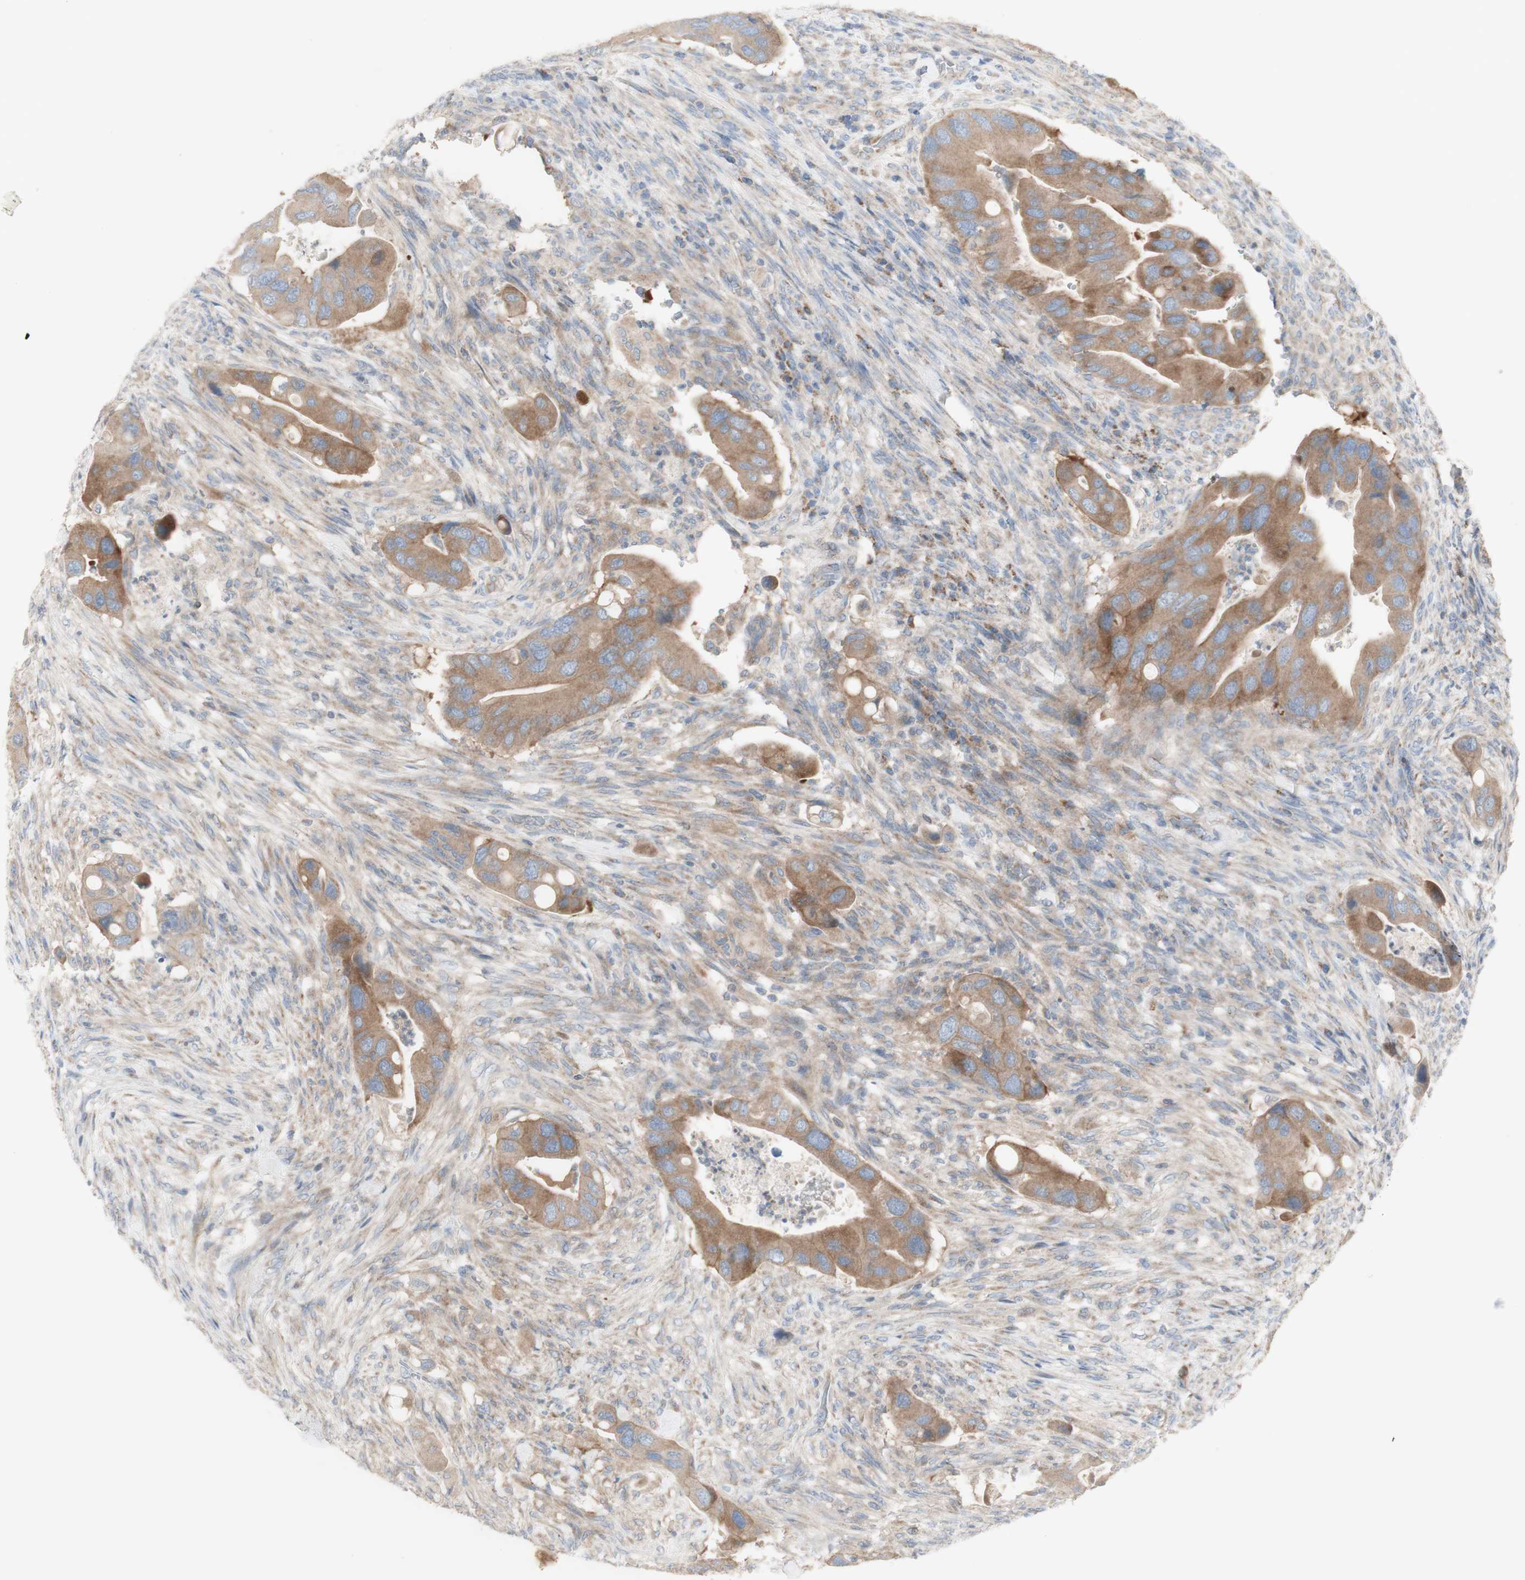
{"staining": {"intensity": "moderate", "quantity": ">75%", "location": "cytoplasmic/membranous"}, "tissue": "colorectal cancer", "cell_type": "Tumor cells", "image_type": "cancer", "snomed": [{"axis": "morphology", "description": "Adenocarcinoma, NOS"}, {"axis": "topography", "description": "Rectum"}], "caption": "DAB (3,3'-diaminobenzidine) immunohistochemical staining of colorectal cancer reveals moderate cytoplasmic/membranous protein expression in approximately >75% of tumor cells. (DAB (3,3'-diaminobenzidine) IHC, brown staining for protein, blue staining for nuclei).", "gene": "C3orf52", "patient": {"sex": "female", "age": 57}}